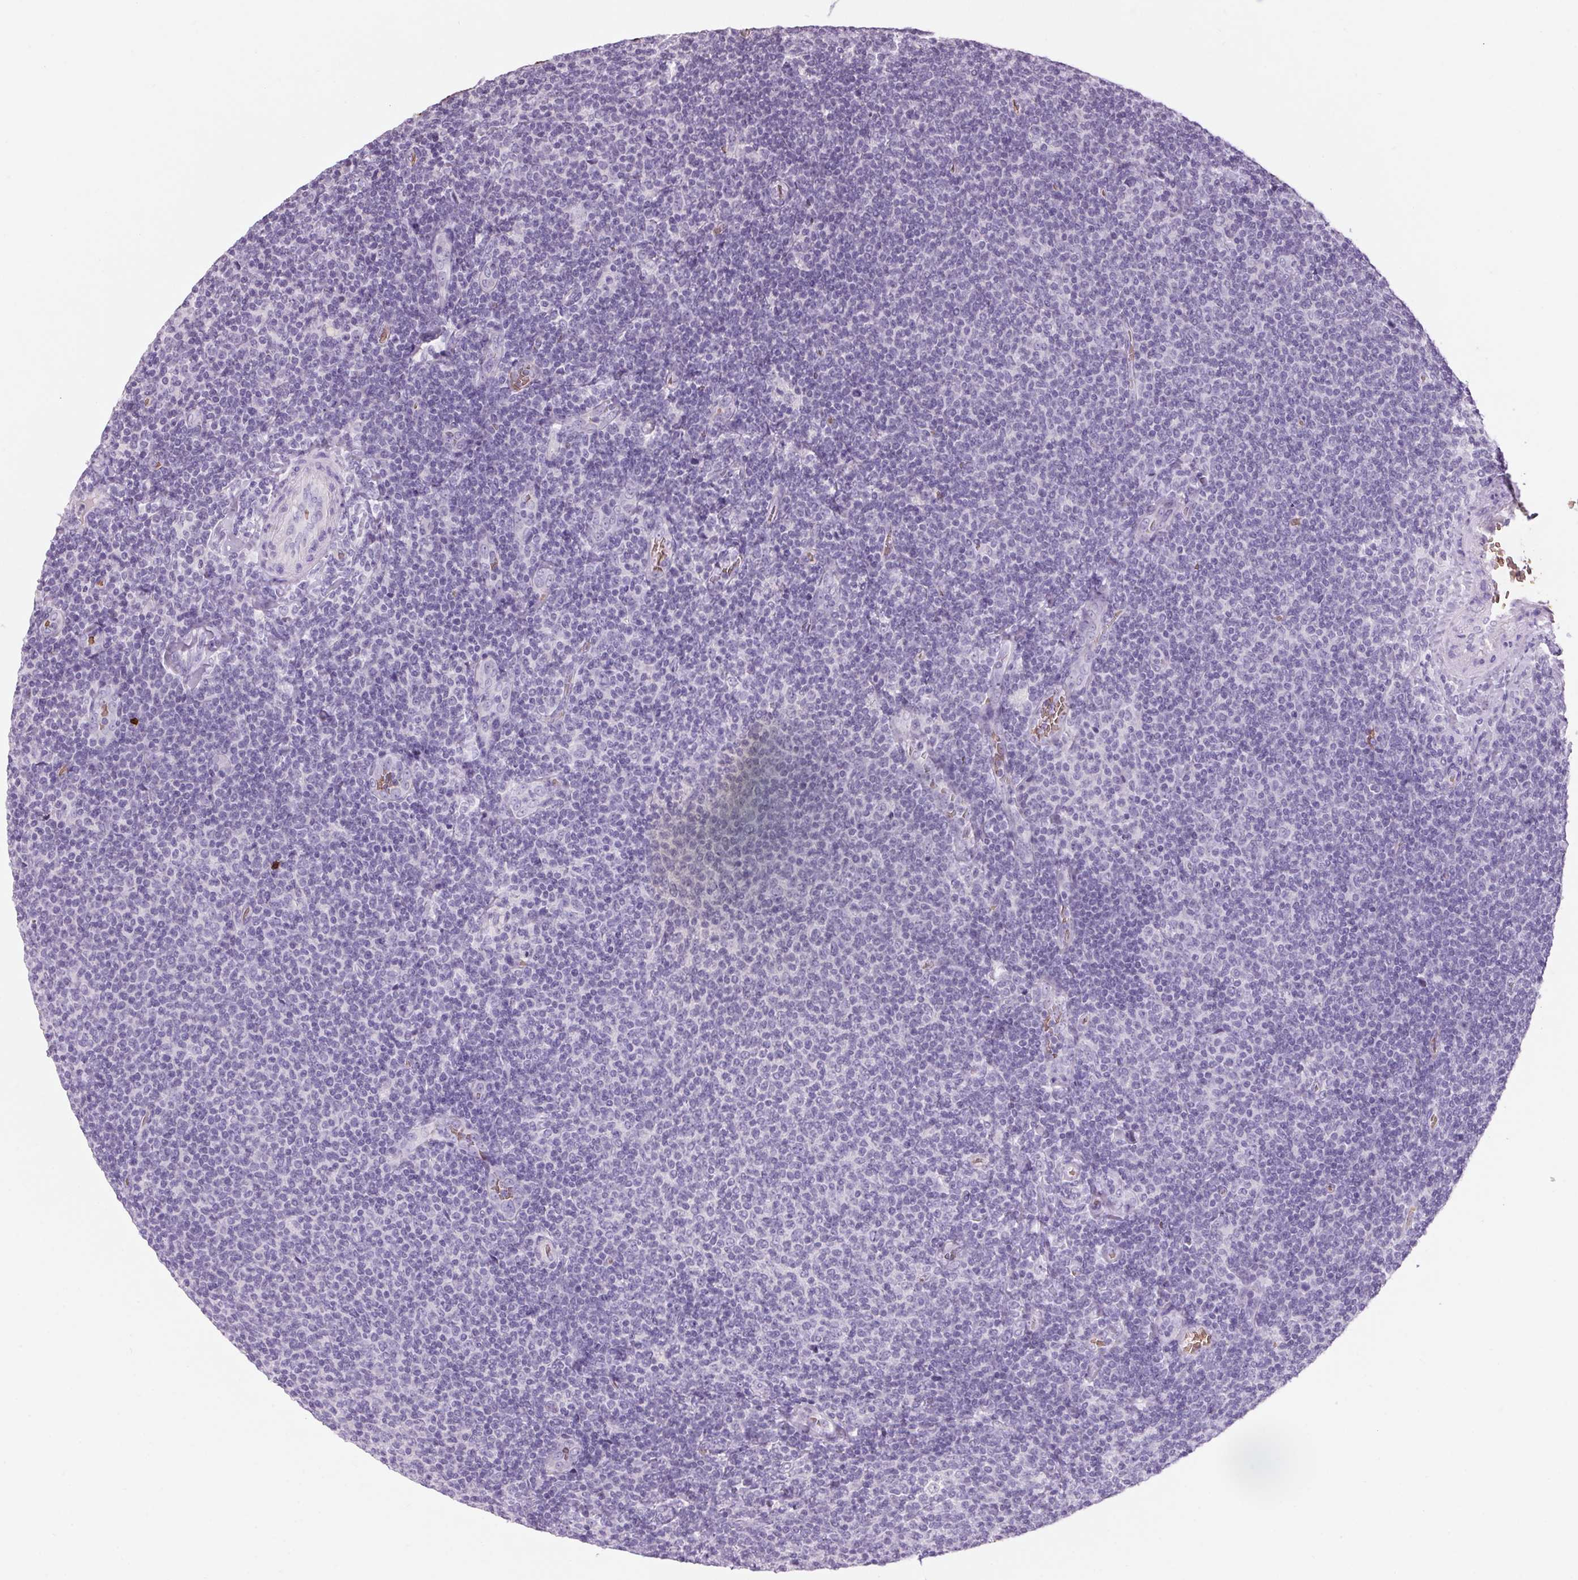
{"staining": {"intensity": "negative", "quantity": "none", "location": "none"}, "tissue": "lymphoma", "cell_type": "Tumor cells", "image_type": "cancer", "snomed": [{"axis": "morphology", "description": "Malignant lymphoma, non-Hodgkin's type, Low grade"}, {"axis": "topography", "description": "Lymph node"}], "caption": "This is a photomicrograph of immunohistochemistry staining of lymphoma, which shows no expression in tumor cells.", "gene": "HBQ1", "patient": {"sex": "male", "age": 52}}